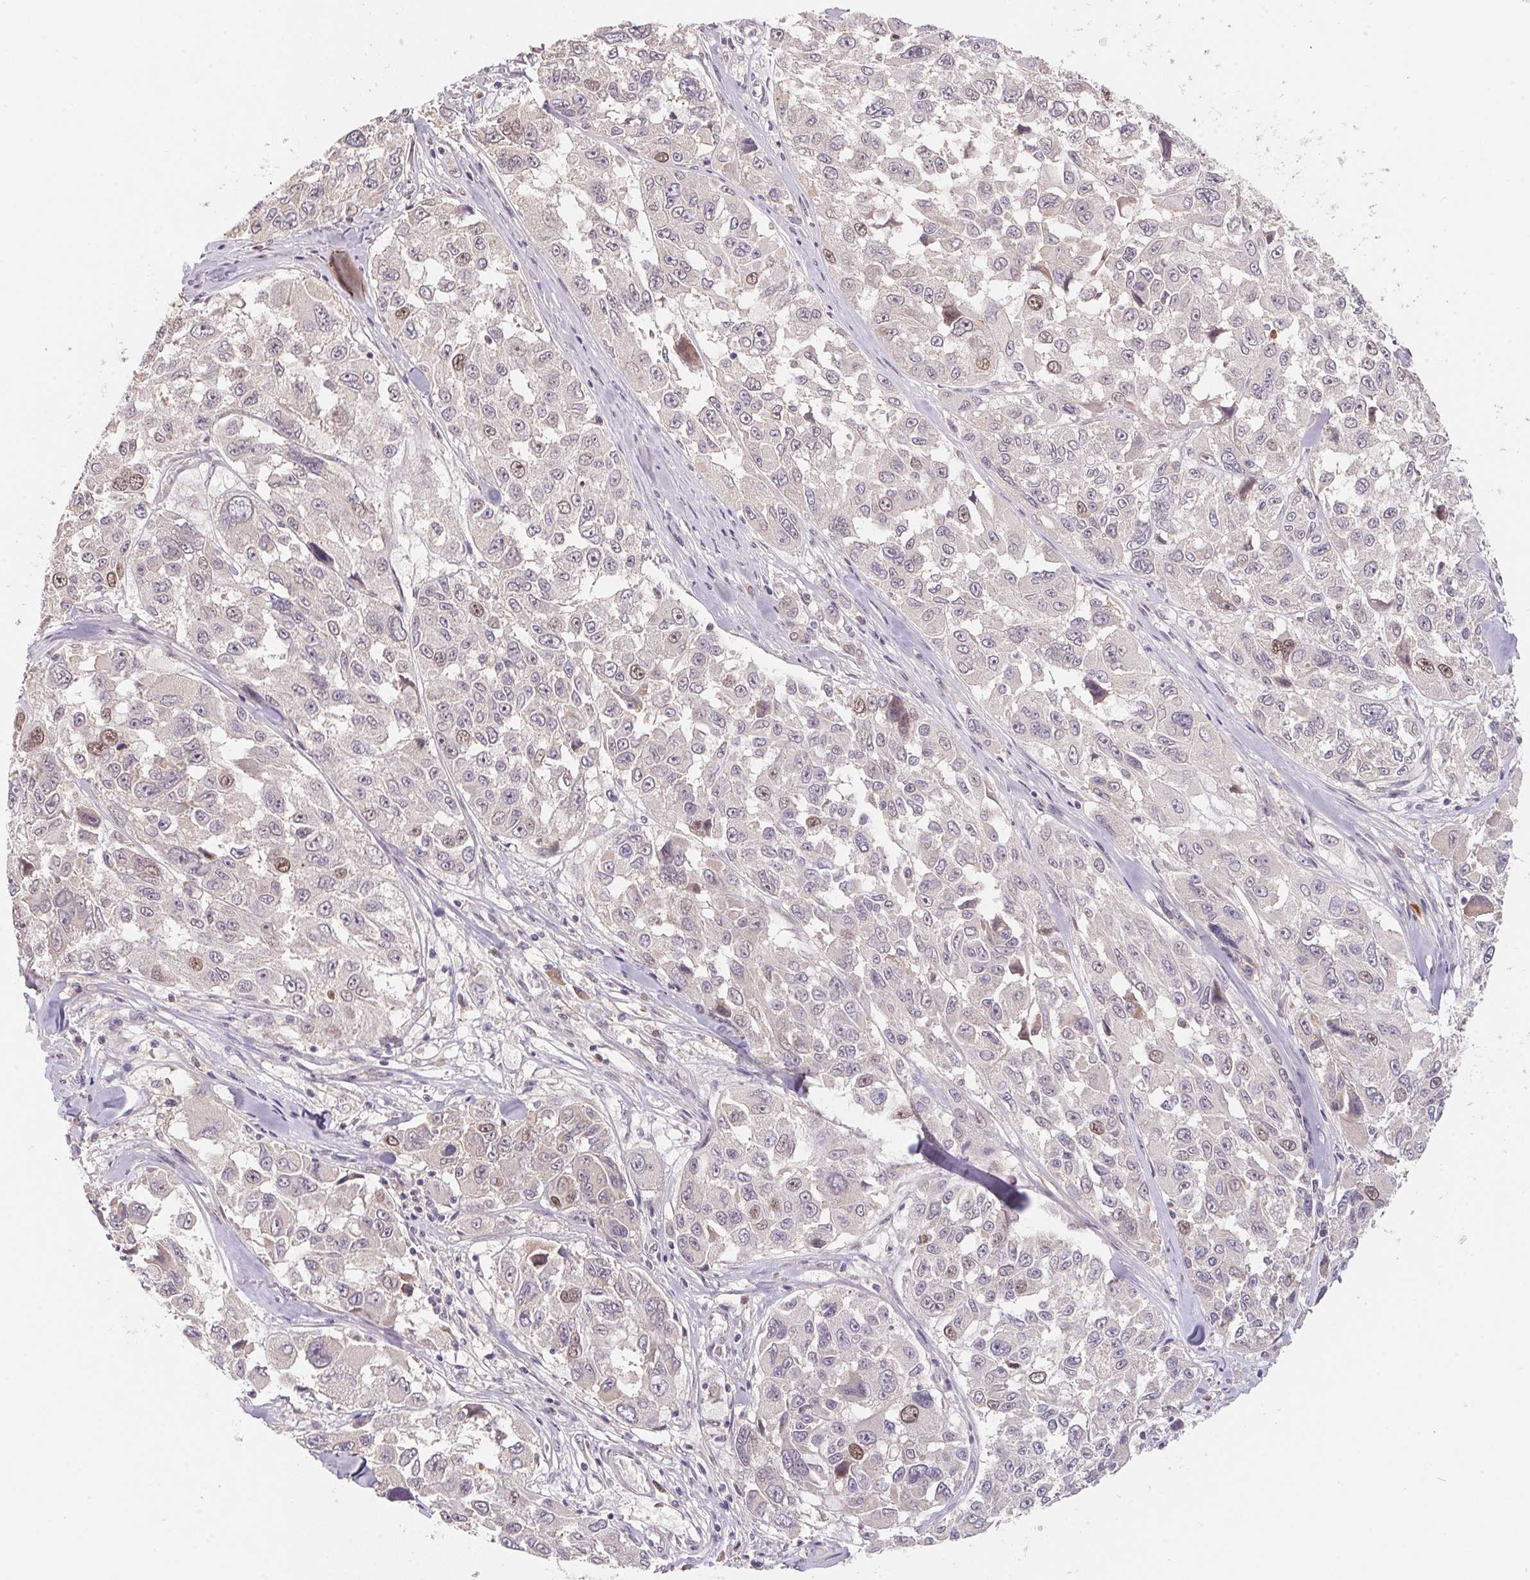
{"staining": {"intensity": "moderate", "quantity": "<25%", "location": "nuclear"}, "tissue": "melanoma", "cell_type": "Tumor cells", "image_type": "cancer", "snomed": [{"axis": "morphology", "description": "Malignant melanoma, NOS"}, {"axis": "topography", "description": "Skin"}], "caption": "Protein analysis of melanoma tissue reveals moderate nuclear positivity in about <25% of tumor cells.", "gene": "KIFC1", "patient": {"sex": "female", "age": 66}}